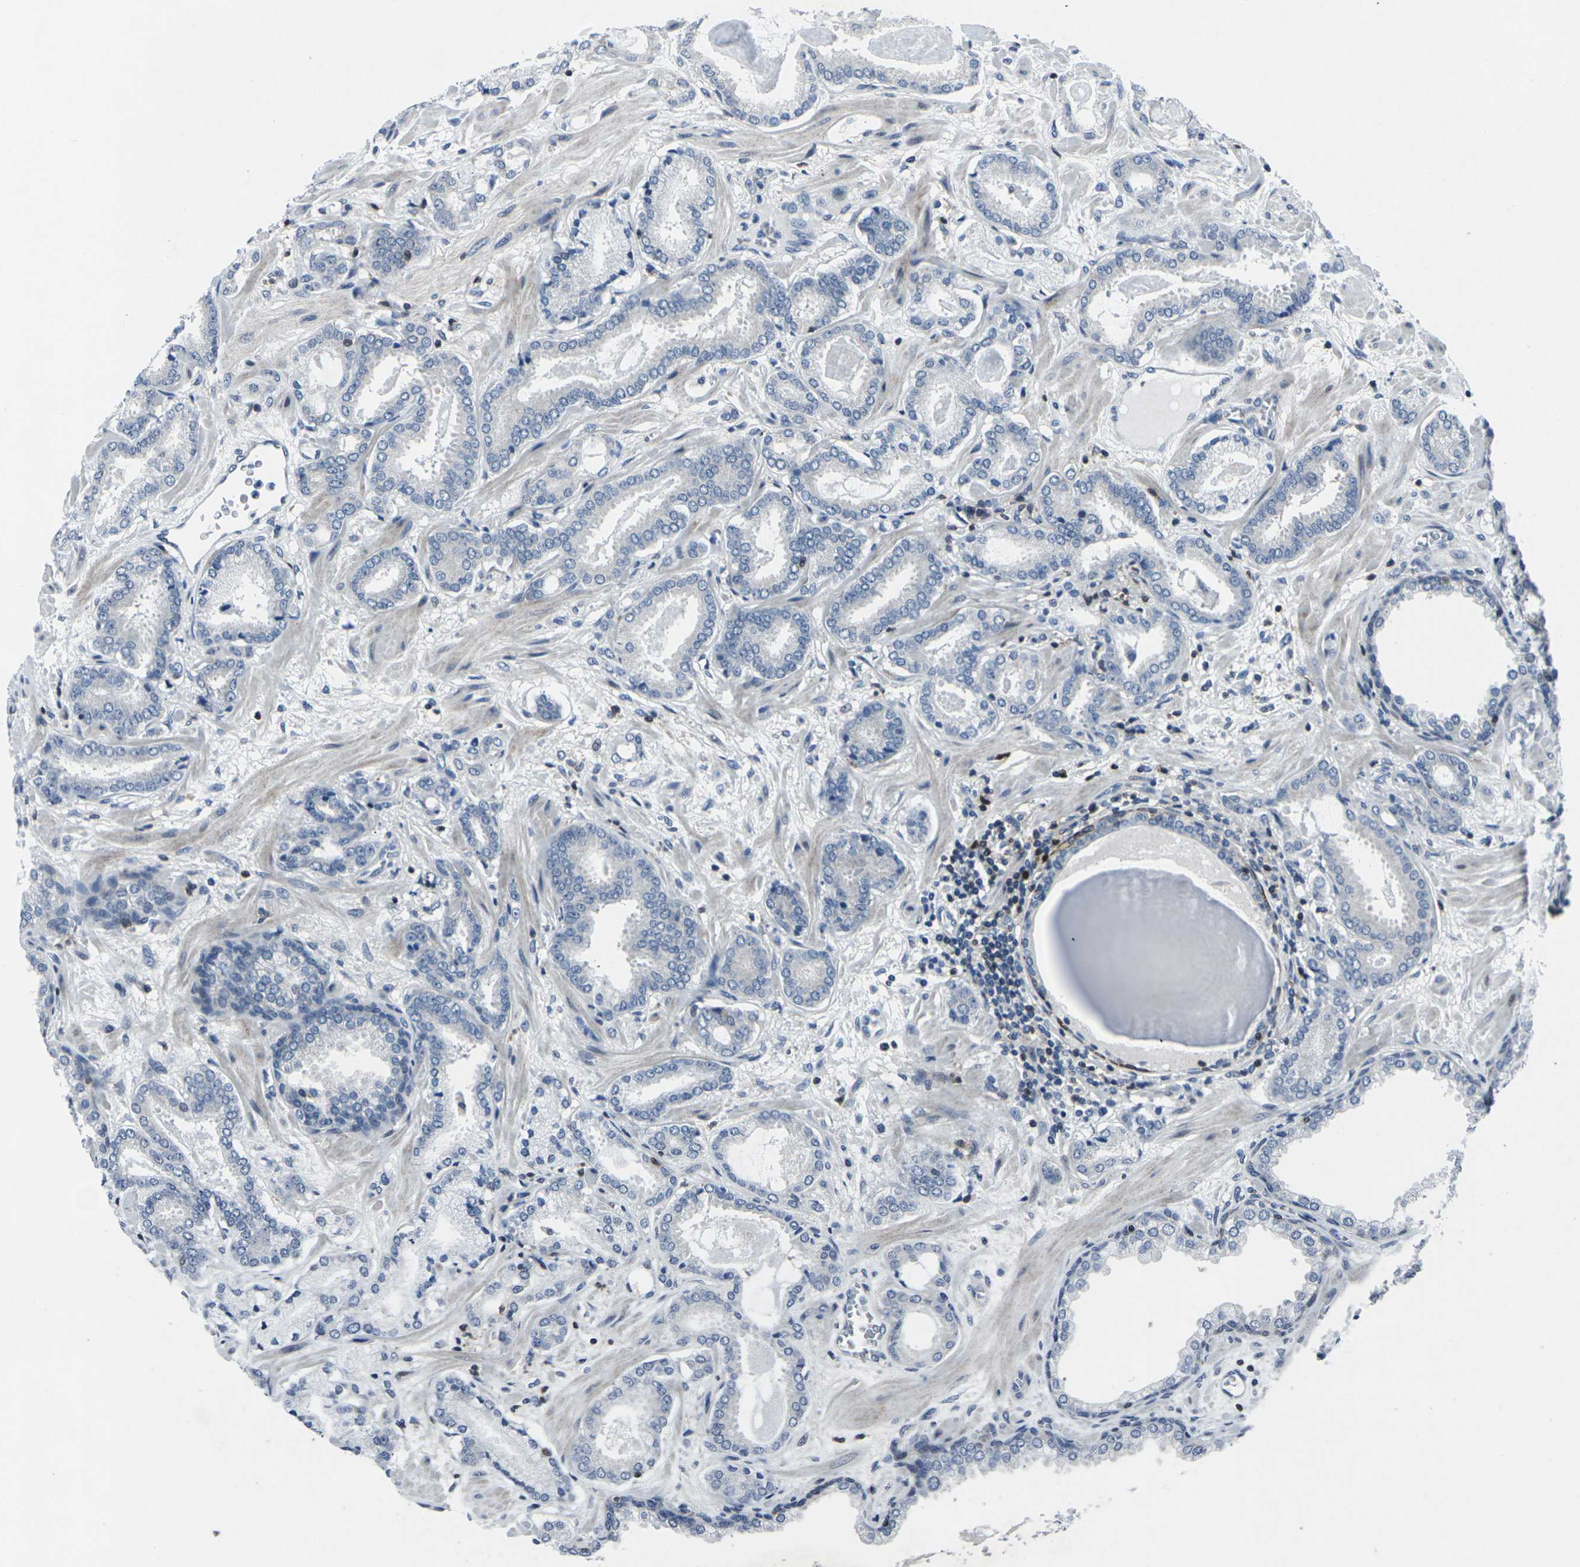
{"staining": {"intensity": "negative", "quantity": "none", "location": "none"}, "tissue": "prostate cancer", "cell_type": "Tumor cells", "image_type": "cancer", "snomed": [{"axis": "morphology", "description": "Adenocarcinoma, Low grade"}, {"axis": "topography", "description": "Prostate"}], "caption": "Tumor cells show no significant expression in prostate cancer.", "gene": "STAT4", "patient": {"sex": "male", "age": 53}}